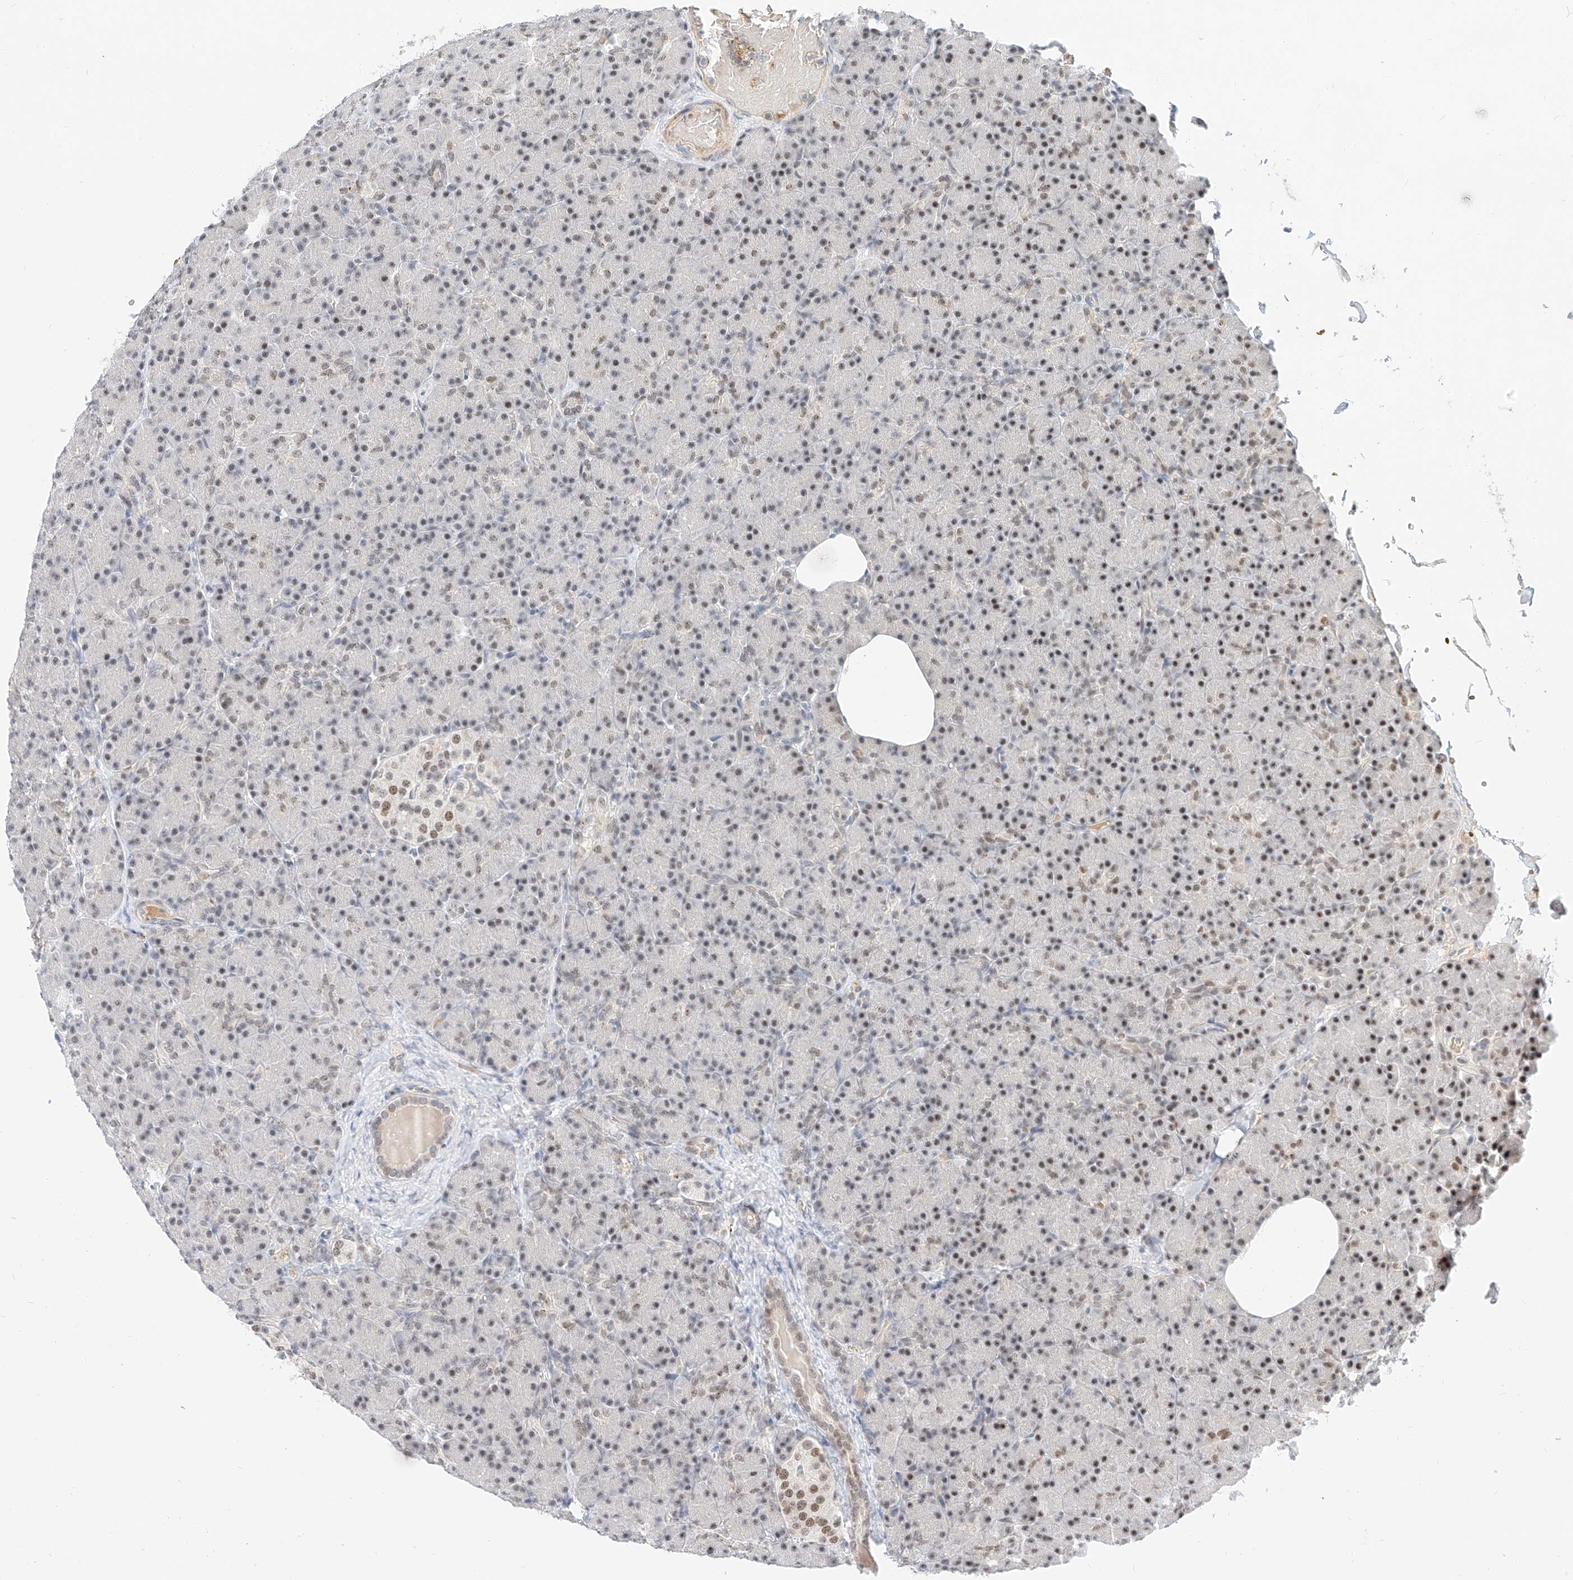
{"staining": {"intensity": "moderate", "quantity": "25%-75%", "location": "nuclear"}, "tissue": "pancreas", "cell_type": "Exocrine glandular cells", "image_type": "normal", "snomed": [{"axis": "morphology", "description": "Normal tissue, NOS"}, {"axis": "topography", "description": "Pancreas"}], "caption": "Immunohistochemistry (IHC) histopathology image of normal pancreas: human pancreas stained using IHC reveals medium levels of moderate protein expression localized specifically in the nuclear of exocrine glandular cells, appearing as a nuclear brown color.", "gene": "CBX8", "patient": {"sex": "female", "age": 43}}